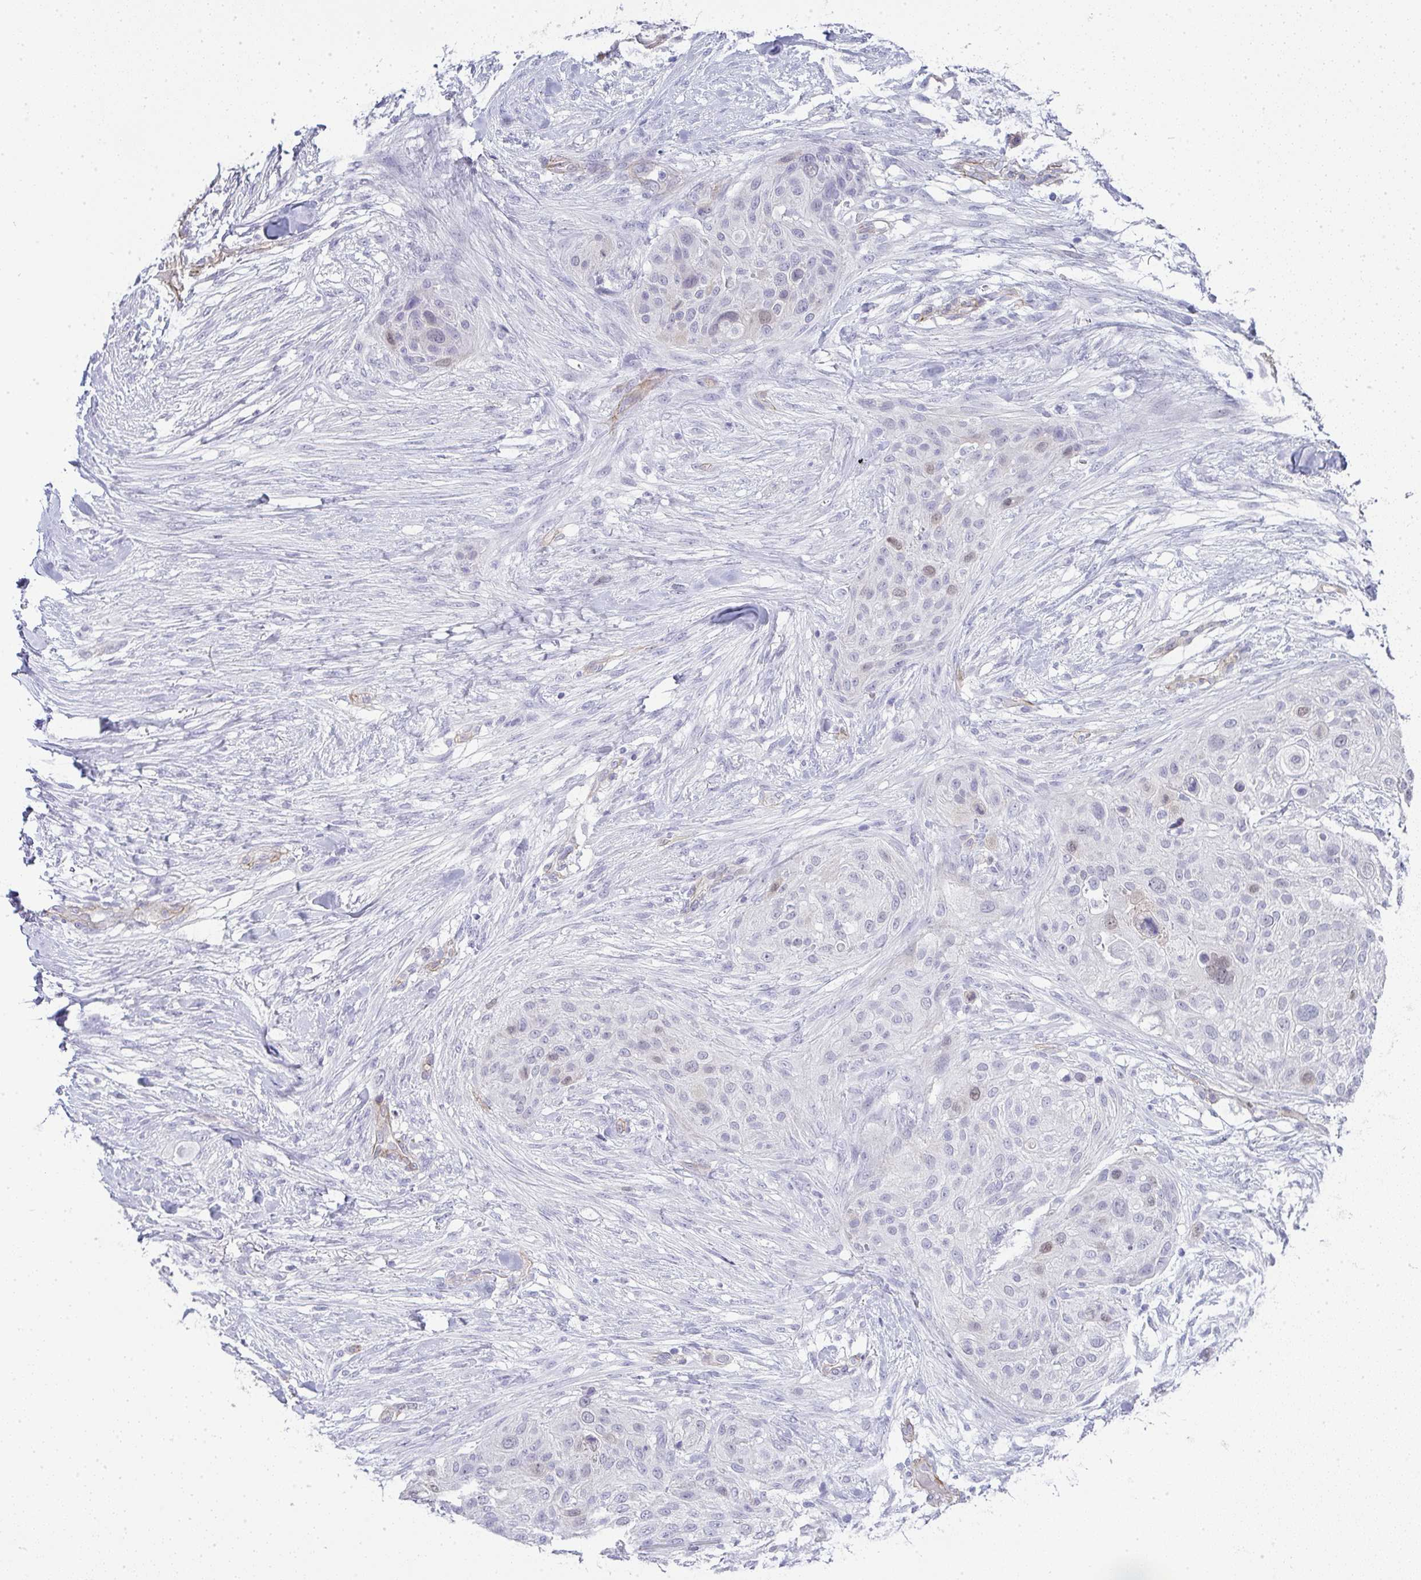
{"staining": {"intensity": "negative", "quantity": "none", "location": "none"}, "tissue": "skin cancer", "cell_type": "Tumor cells", "image_type": "cancer", "snomed": [{"axis": "morphology", "description": "Squamous cell carcinoma, NOS"}, {"axis": "topography", "description": "Skin"}], "caption": "High magnification brightfield microscopy of squamous cell carcinoma (skin) stained with DAB (3,3'-diaminobenzidine) (brown) and counterstained with hematoxylin (blue): tumor cells show no significant positivity.", "gene": "UBE2S", "patient": {"sex": "female", "age": 87}}